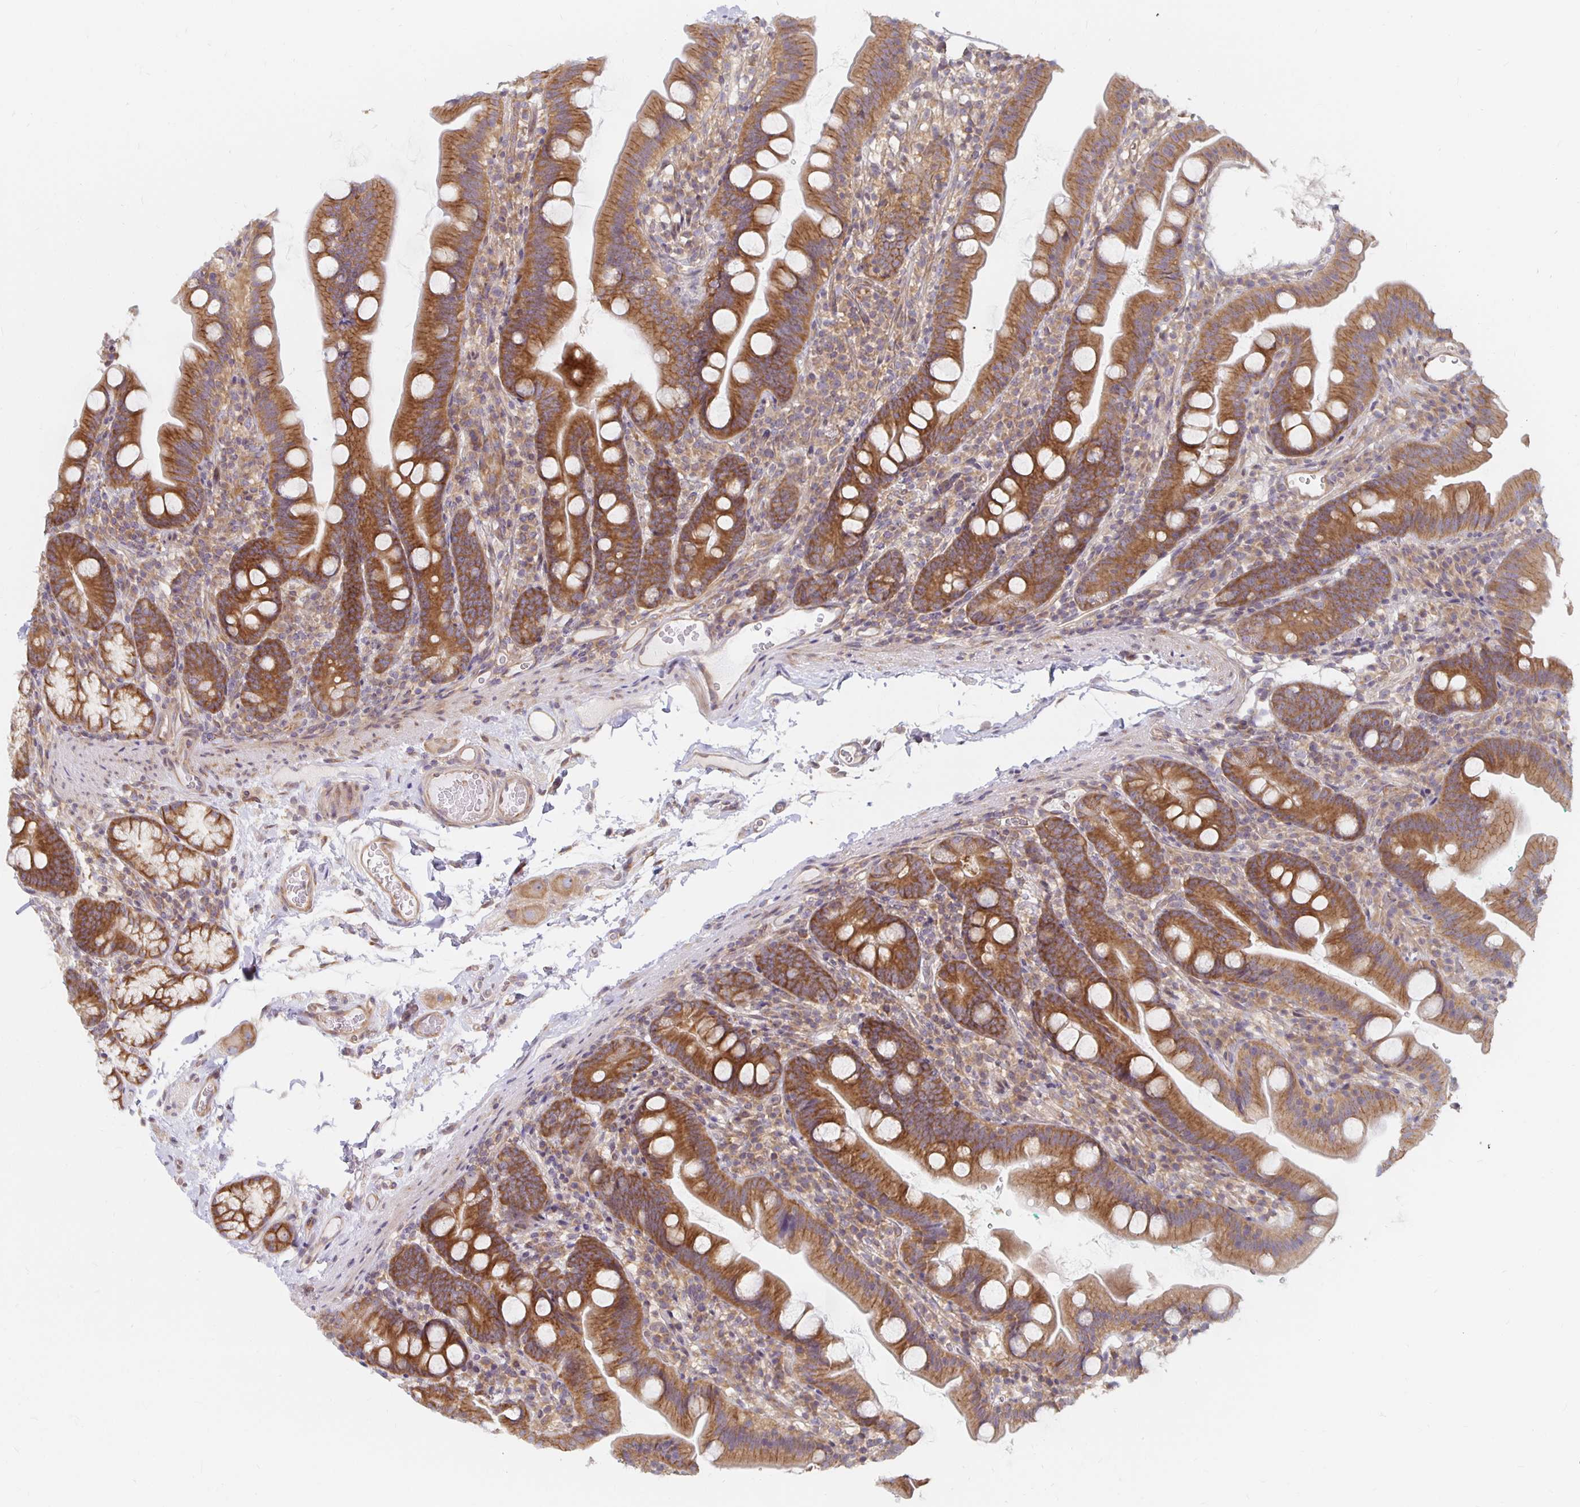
{"staining": {"intensity": "strong", "quantity": ">75%", "location": "cytoplasmic/membranous"}, "tissue": "duodenum", "cell_type": "Glandular cells", "image_type": "normal", "snomed": [{"axis": "morphology", "description": "Normal tissue, NOS"}, {"axis": "topography", "description": "Duodenum"}], "caption": "DAB immunohistochemical staining of unremarkable human duodenum demonstrates strong cytoplasmic/membranous protein staining in approximately >75% of glandular cells.", "gene": "PDAP1", "patient": {"sex": "female", "age": 67}}